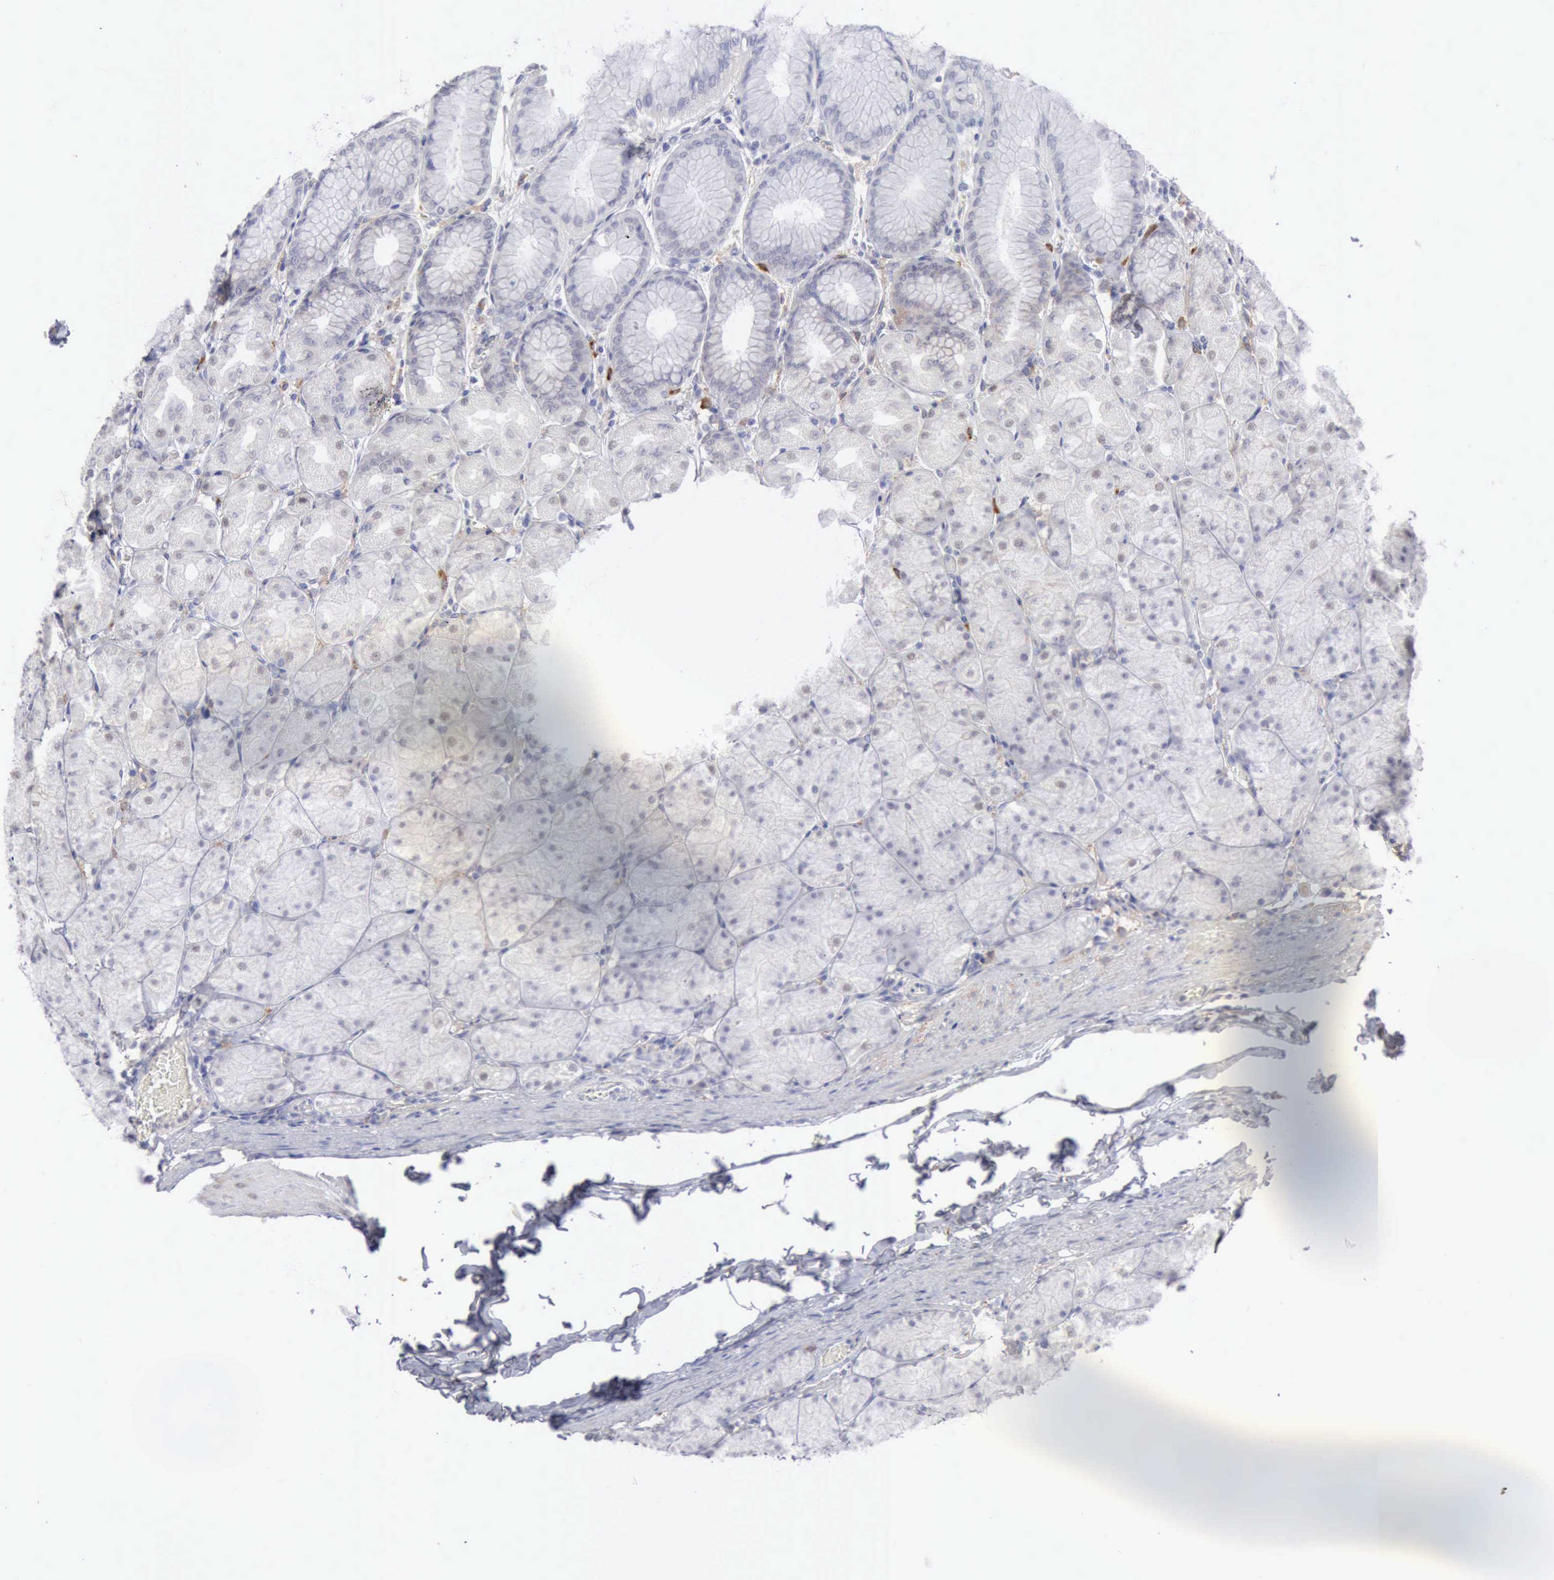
{"staining": {"intensity": "negative", "quantity": "none", "location": "none"}, "tissue": "stomach", "cell_type": "Glandular cells", "image_type": "normal", "snomed": [{"axis": "morphology", "description": "Normal tissue, NOS"}, {"axis": "topography", "description": "Stomach, upper"}], "caption": "A high-resolution image shows IHC staining of unremarkable stomach, which shows no significant staining in glandular cells.", "gene": "TFRC", "patient": {"sex": "female", "age": 56}}